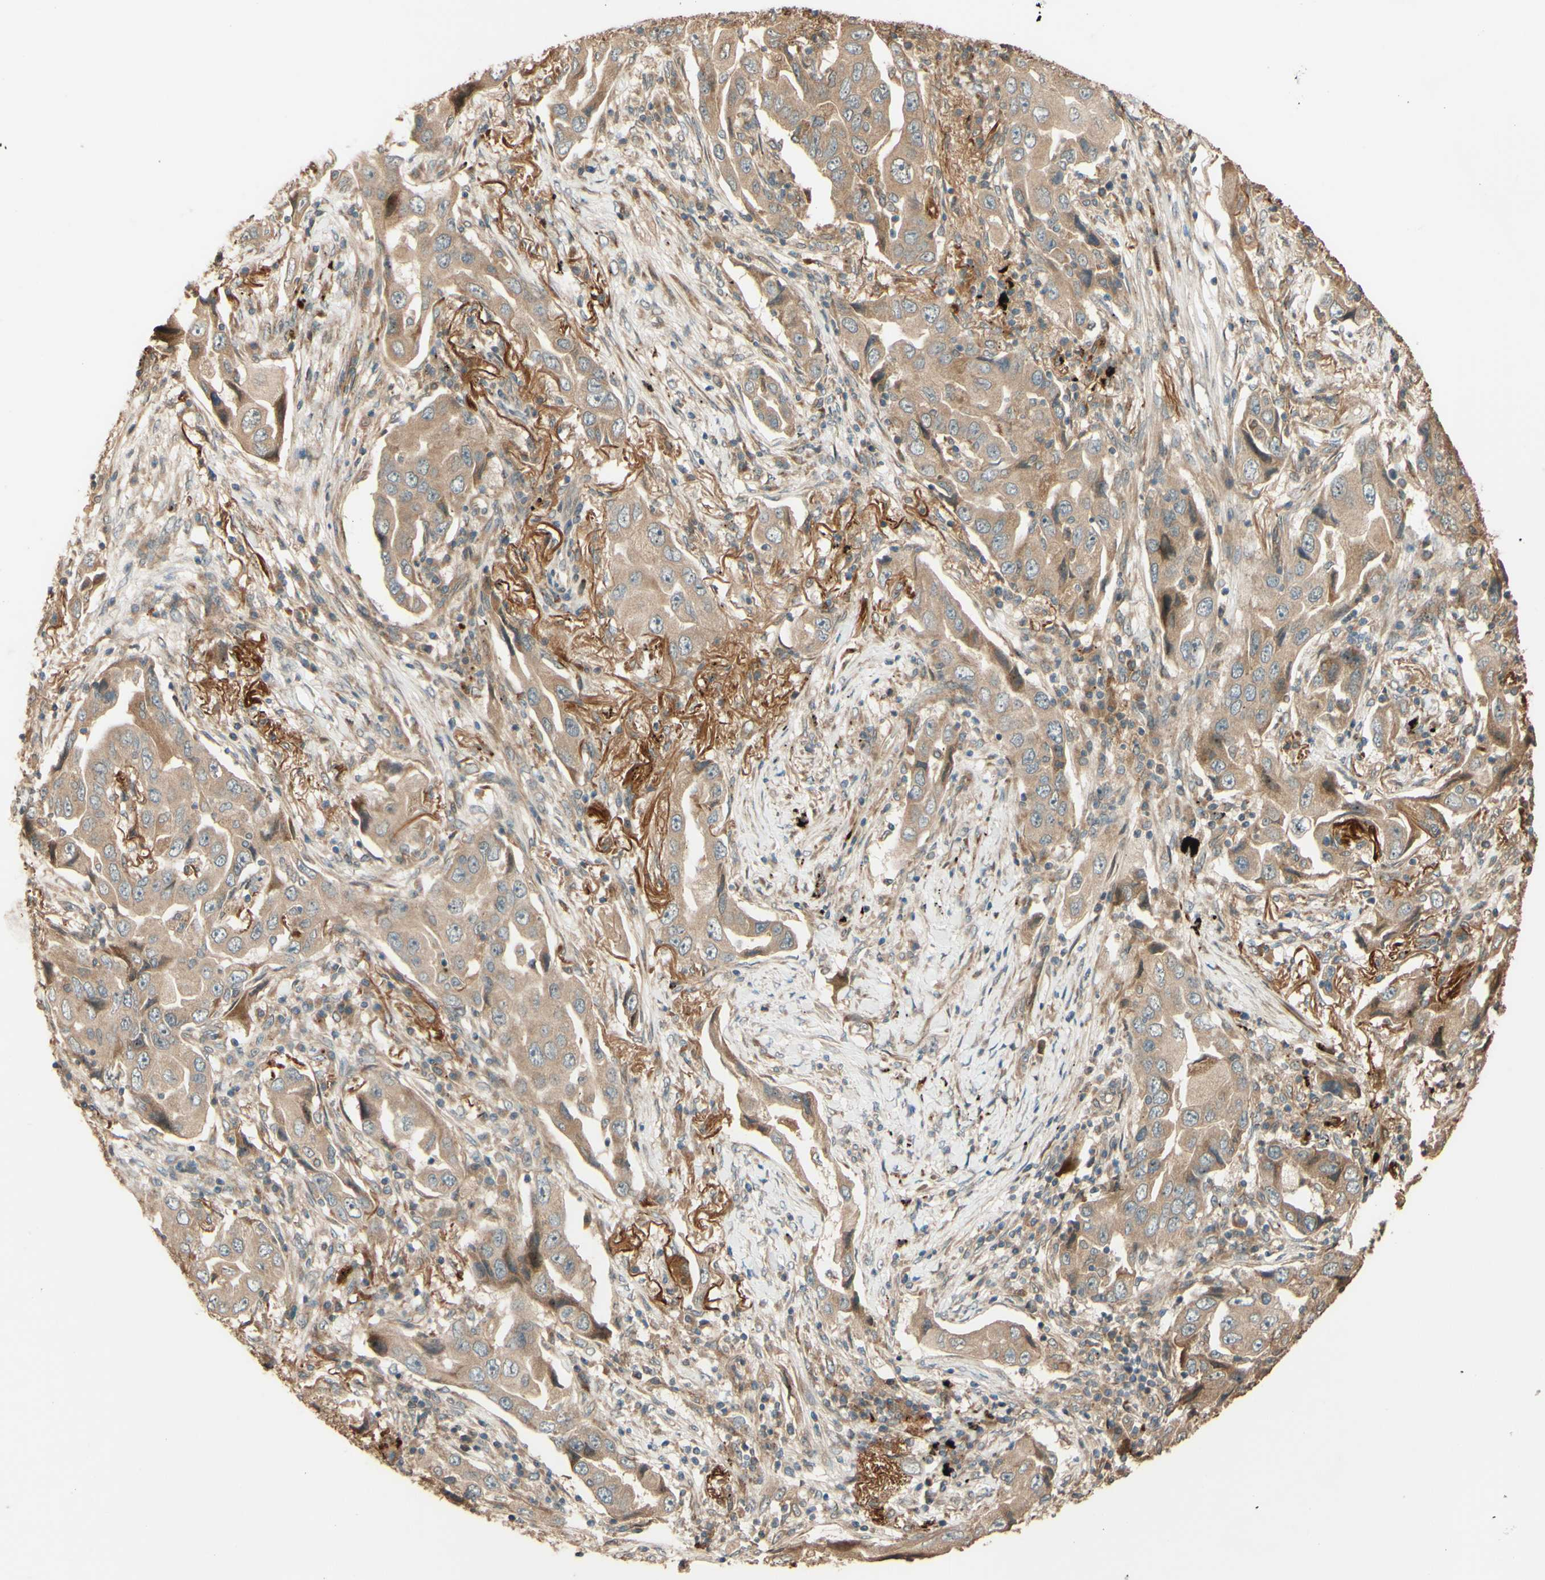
{"staining": {"intensity": "weak", "quantity": ">75%", "location": "cytoplasmic/membranous"}, "tissue": "lung cancer", "cell_type": "Tumor cells", "image_type": "cancer", "snomed": [{"axis": "morphology", "description": "Adenocarcinoma, NOS"}, {"axis": "topography", "description": "Lung"}], "caption": "High-magnification brightfield microscopy of adenocarcinoma (lung) stained with DAB (3,3'-diaminobenzidine) (brown) and counterstained with hematoxylin (blue). tumor cells exhibit weak cytoplasmic/membranous staining is identified in about>75% of cells. The protein is shown in brown color, while the nuclei are stained blue.", "gene": "RNF19A", "patient": {"sex": "female", "age": 65}}